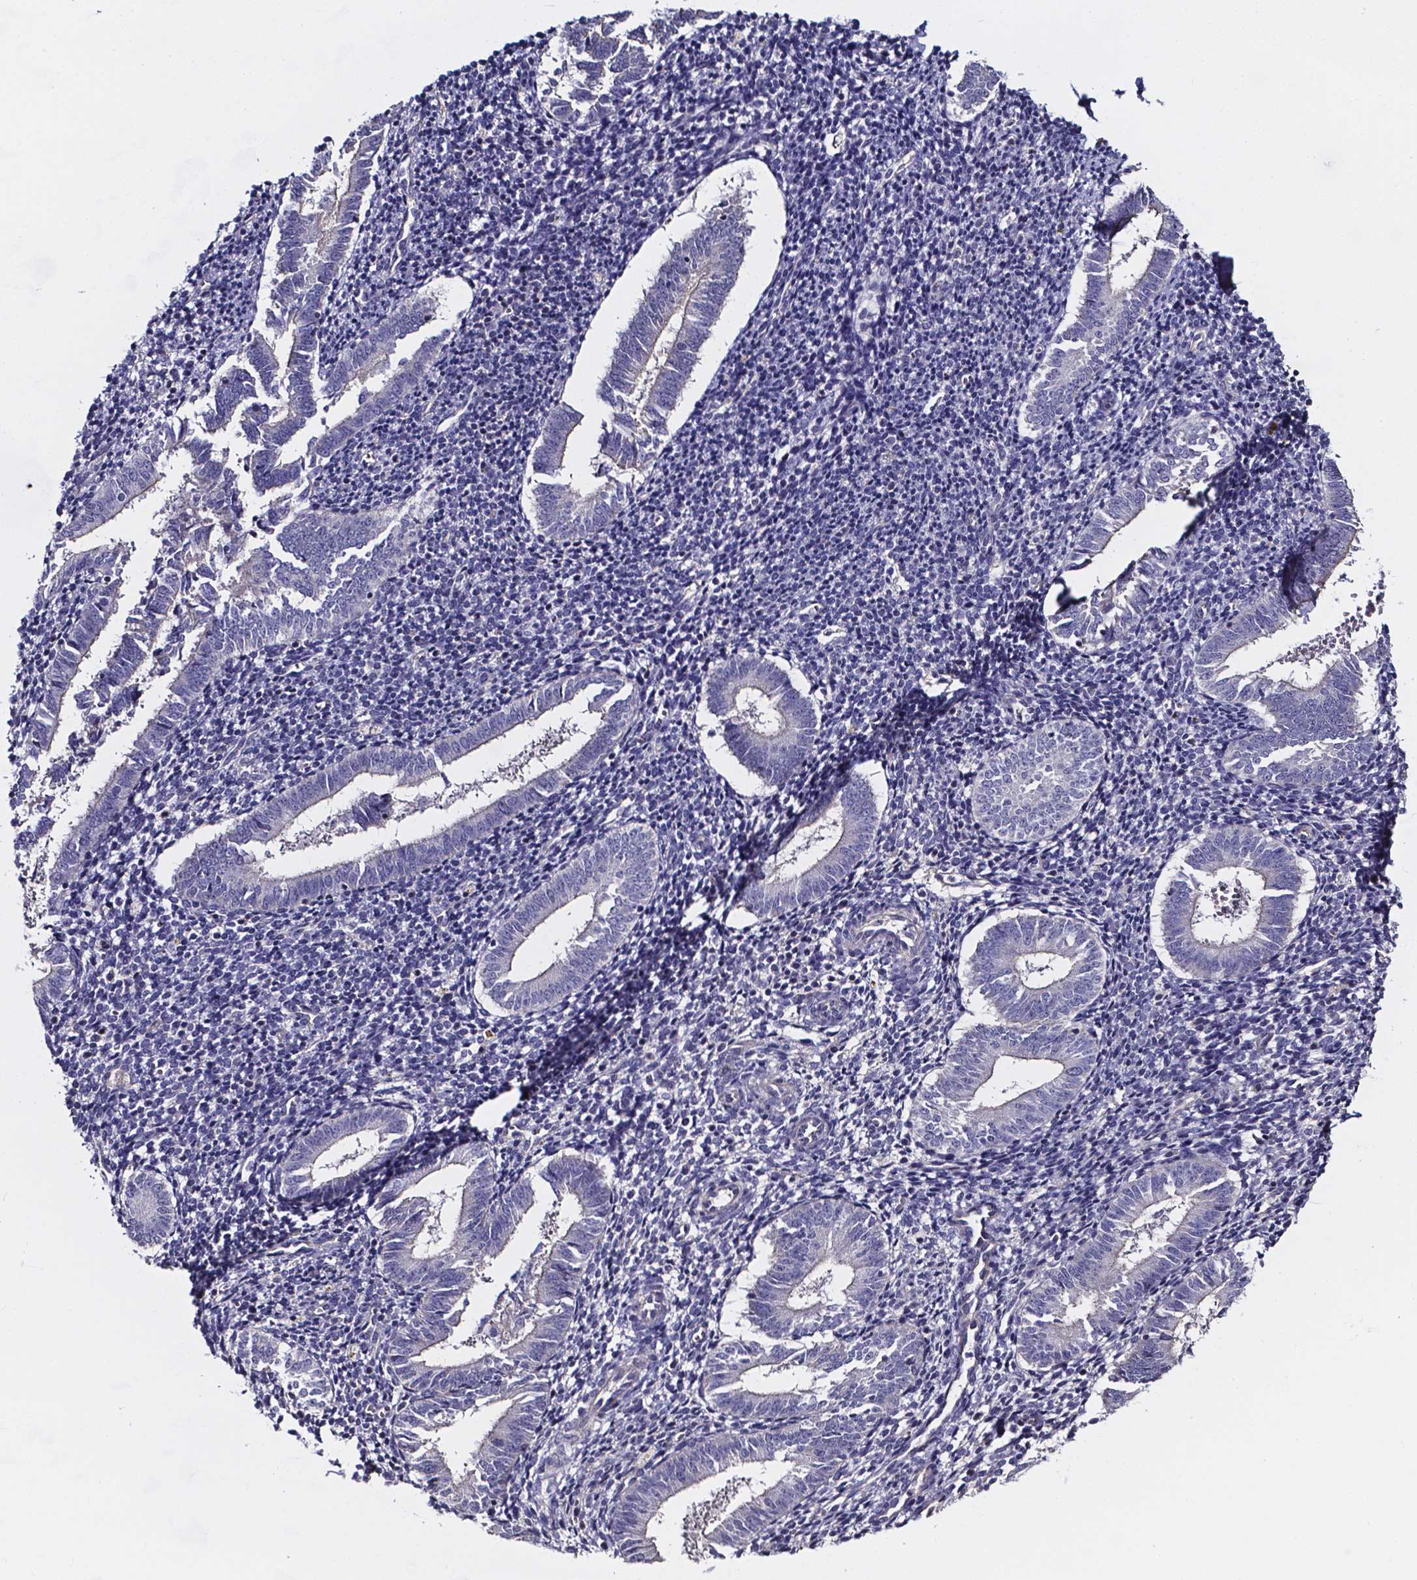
{"staining": {"intensity": "negative", "quantity": "none", "location": "none"}, "tissue": "endometrium", "cell_type": "Cells in endometrial stroma", "image_type": "normal", "snomed": [{"axis": "morphology", "description": "Normal tissue, NOS"}, {"axis": "topography", "description": "Endometrium"}], "caption": "An IHC image of benign endometrium is shown. There is no staining in cells in endometrial stroma of endometrium.", "gene": "CACNG8", "patient": {"sex": "female", "age": 25}}